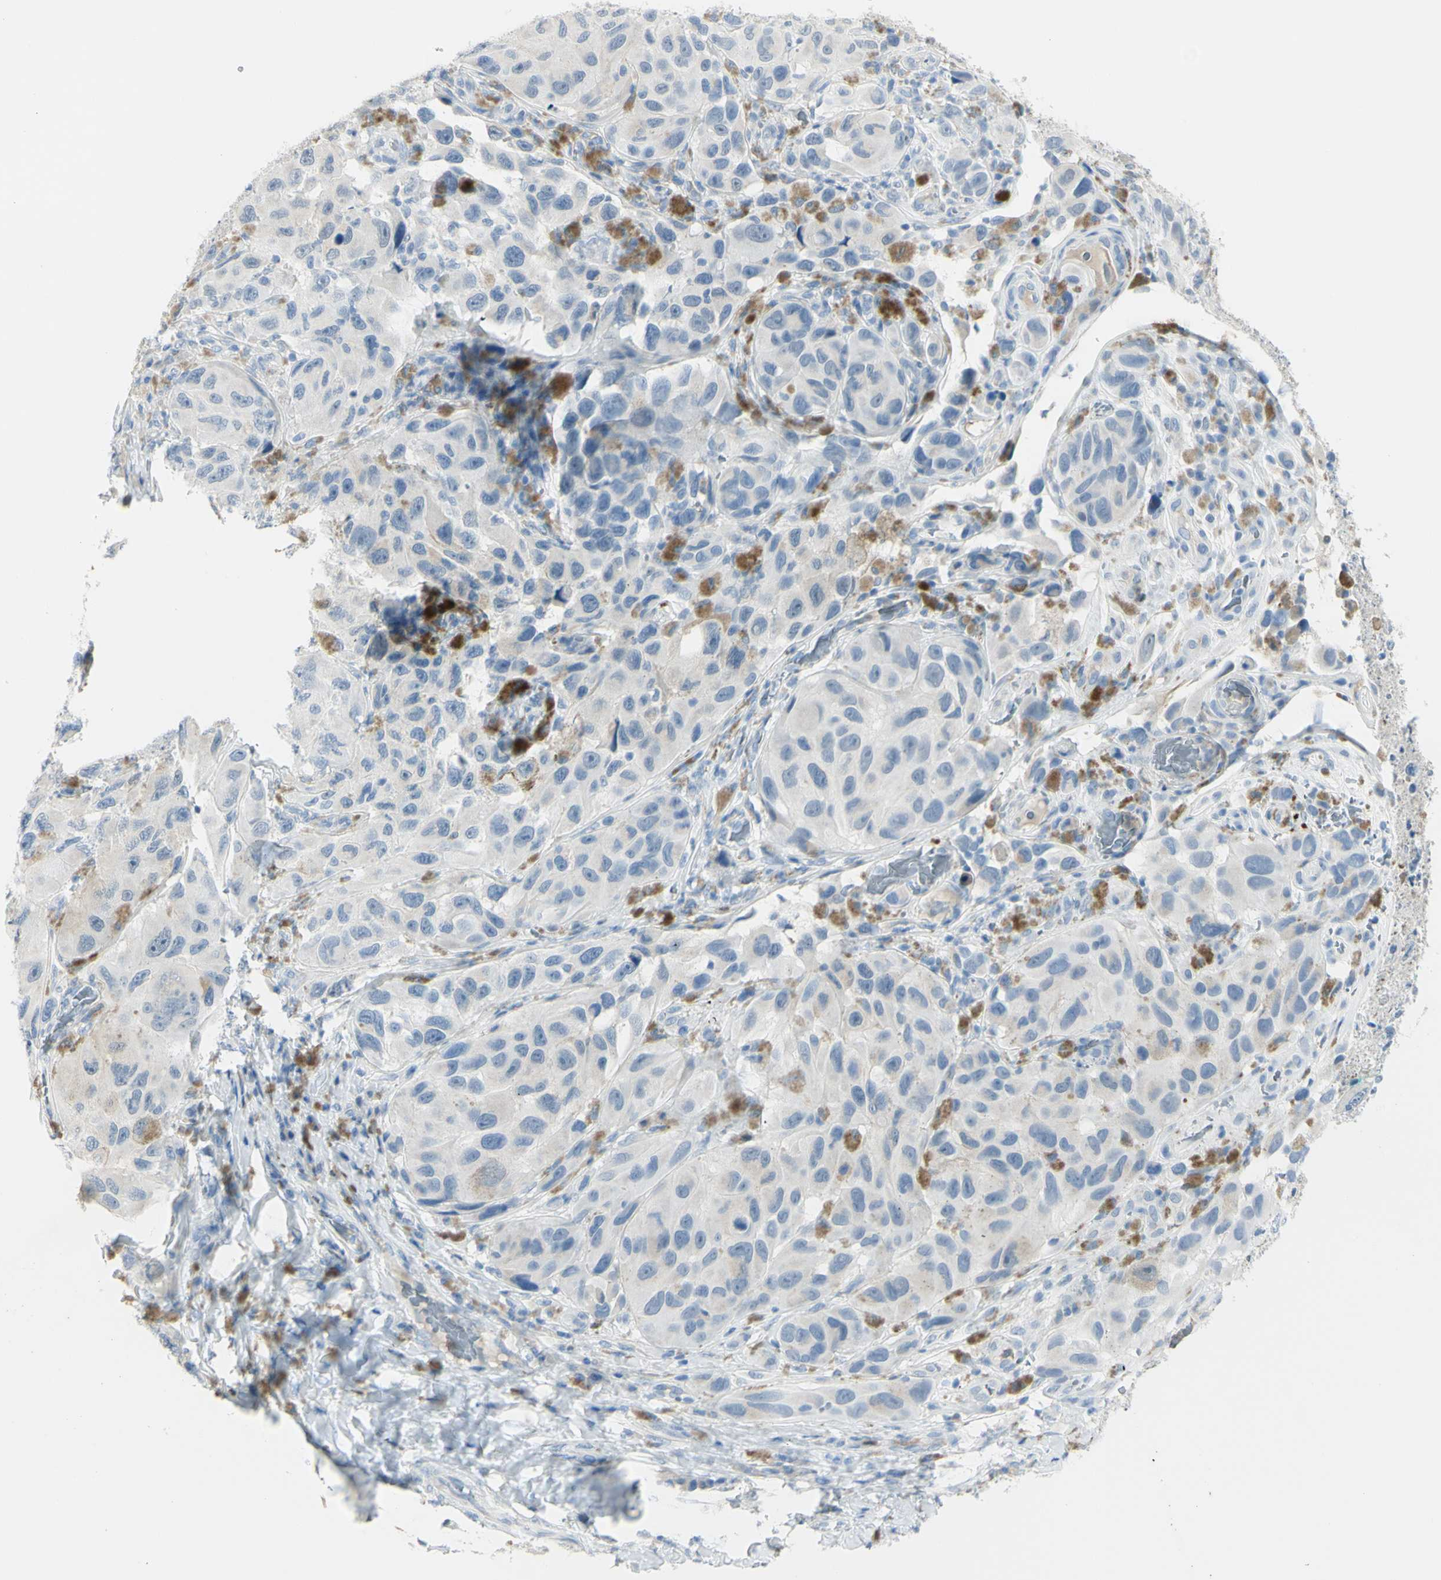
{"staining": {"intensity": "negative", "quantity": "none", "location": "none"}, "tissue": "melanoma", "cell_type": "Tumor cells", "image_type": "cancer", "snomed": [{"axis": "morphology", "description": "Malignant melanoma, NOS"}, {"axis": "topography", "description": "Skin"}], "caption": "A high-resolution image shows immunohistochemistry staining of malignant melanoma, which exhibits no significant positivity in tumor cells. (Brightfield microscopy of DAB (3,3'-diaminobenzidine) IHC at high magnification).", "gene": "ZNF557", "patient": {"sex": "female", "age": 73}}